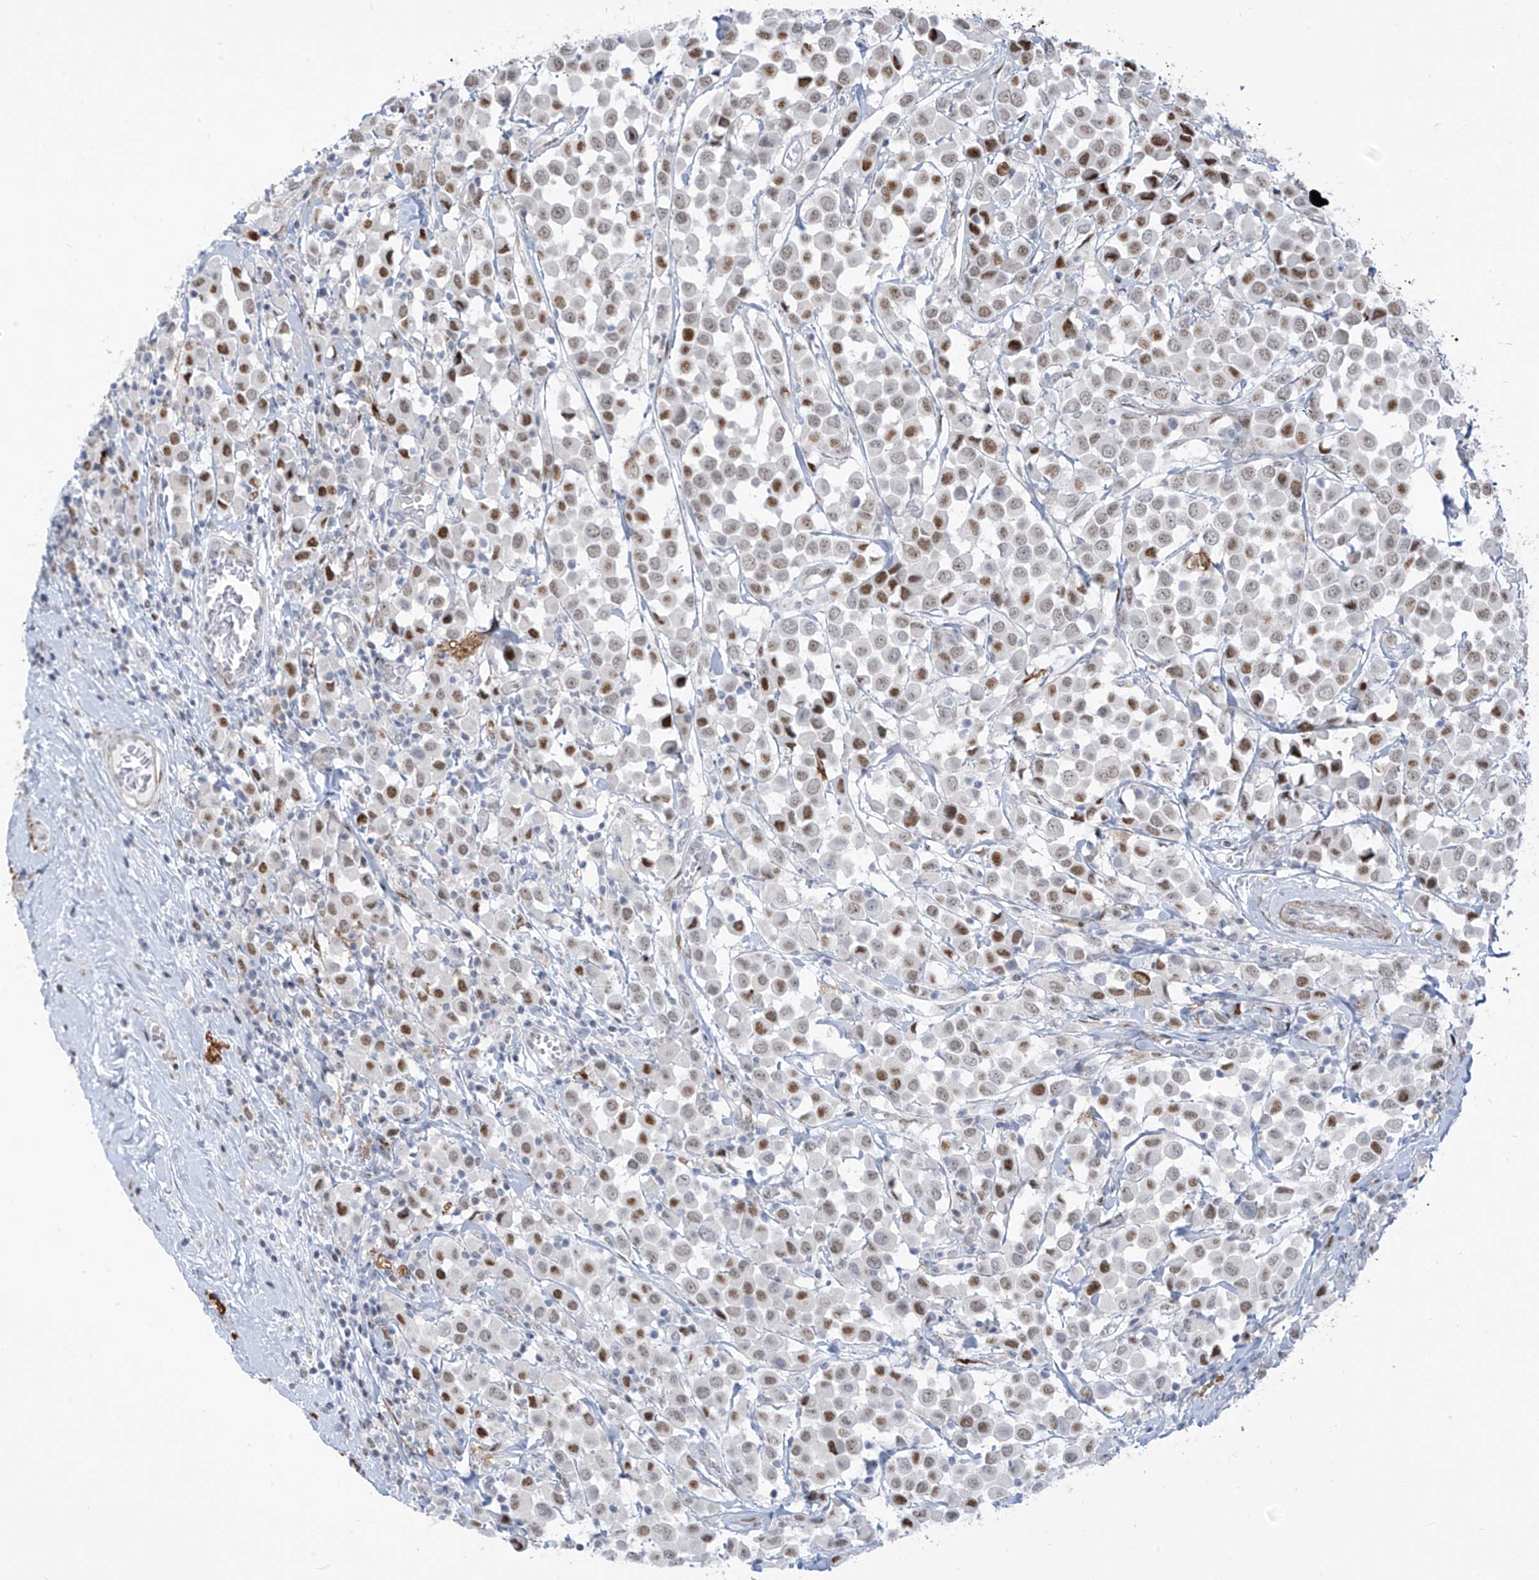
{"staining": {"intensity": "moderate", "quantity": "25%-75%", "location": "nuclear"}, "tissue": "breast cancer", "cell_type": "Tumor cells", "image_type": "cancer", "snomed": [{"axis": "morphology", "description": "Duct carcinoma"}, {"axis": "topography", "description": "Breast"}], "caption": "DAB (3,3'-diaminobenzidine) immunohistochemical staining of breast intraductal carcinoma reveals moderate nuclear protein expression in about 25%-75% of tumor cells.", "gene": "LIN9", "patient": {"sex": "female", "age": 61}}